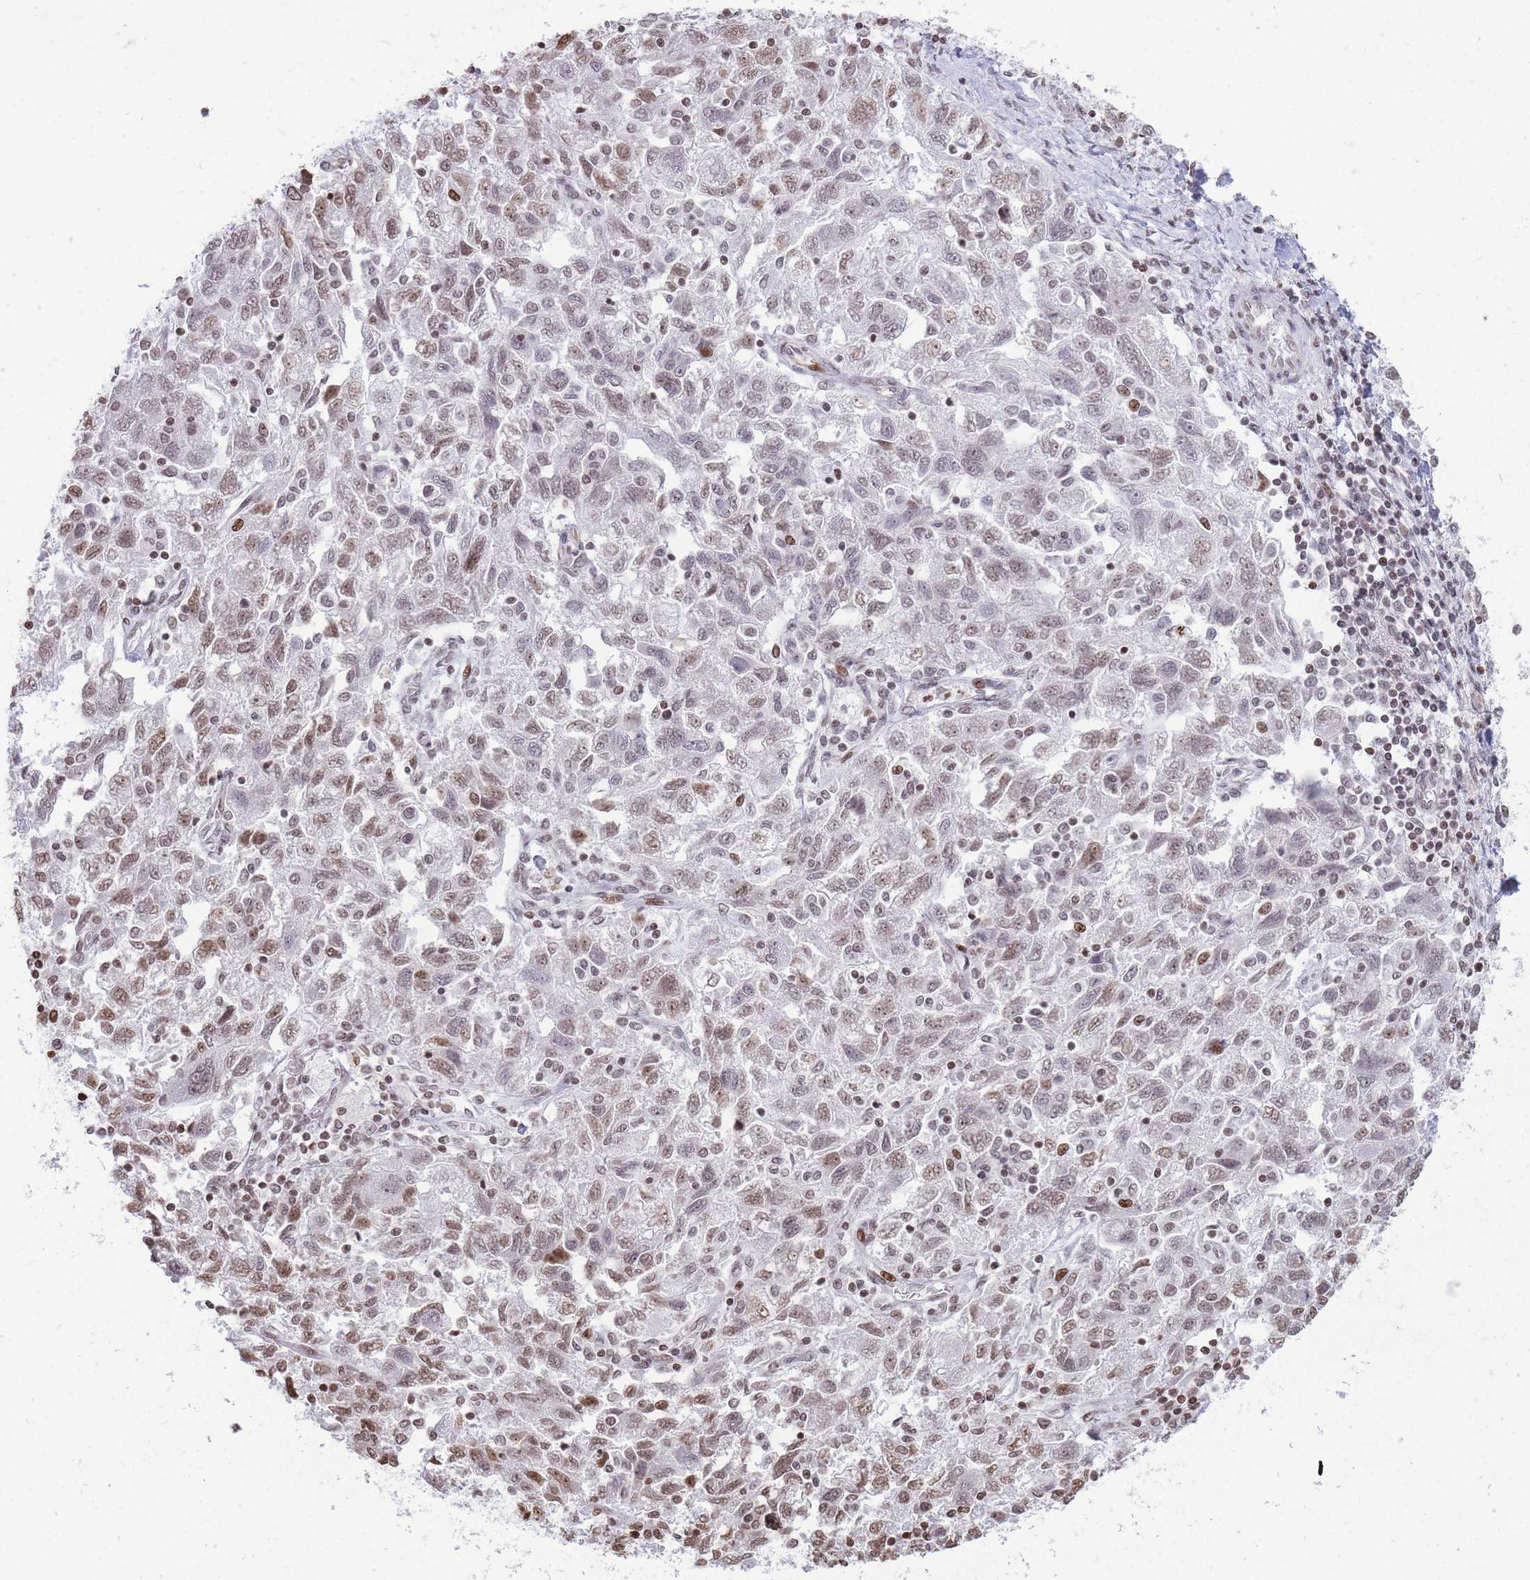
{"staining": {"intensity": "weak", "quantity": "25%-75%", "location": "nuclear"}, "tissue": "ovarian cancer", "cell_type": "Tumor cells", "image_type": "cancer", "snomed": [{"axis": "morphology", "description": "Carcinoma, NOS"}, {"axis": "morphology", "description": "Cystadenocarcinoma, serous, NOS"}, {"axis": "topography", "description": "Ovary"}], "caption": "Immunohistochemistry (DAB) staining of ovarian cancer (serous cystadenocarcinoma) exhibits weak nuclear protein expression in about 25%-75% of tumor cells. The staining is performed using DAB brown chromogen to label protein expression. The nuclei are counter-stained blue using hematoxylin.", "gene": "SHISAL1", "patient": {"sex": "female", "age": 69}}